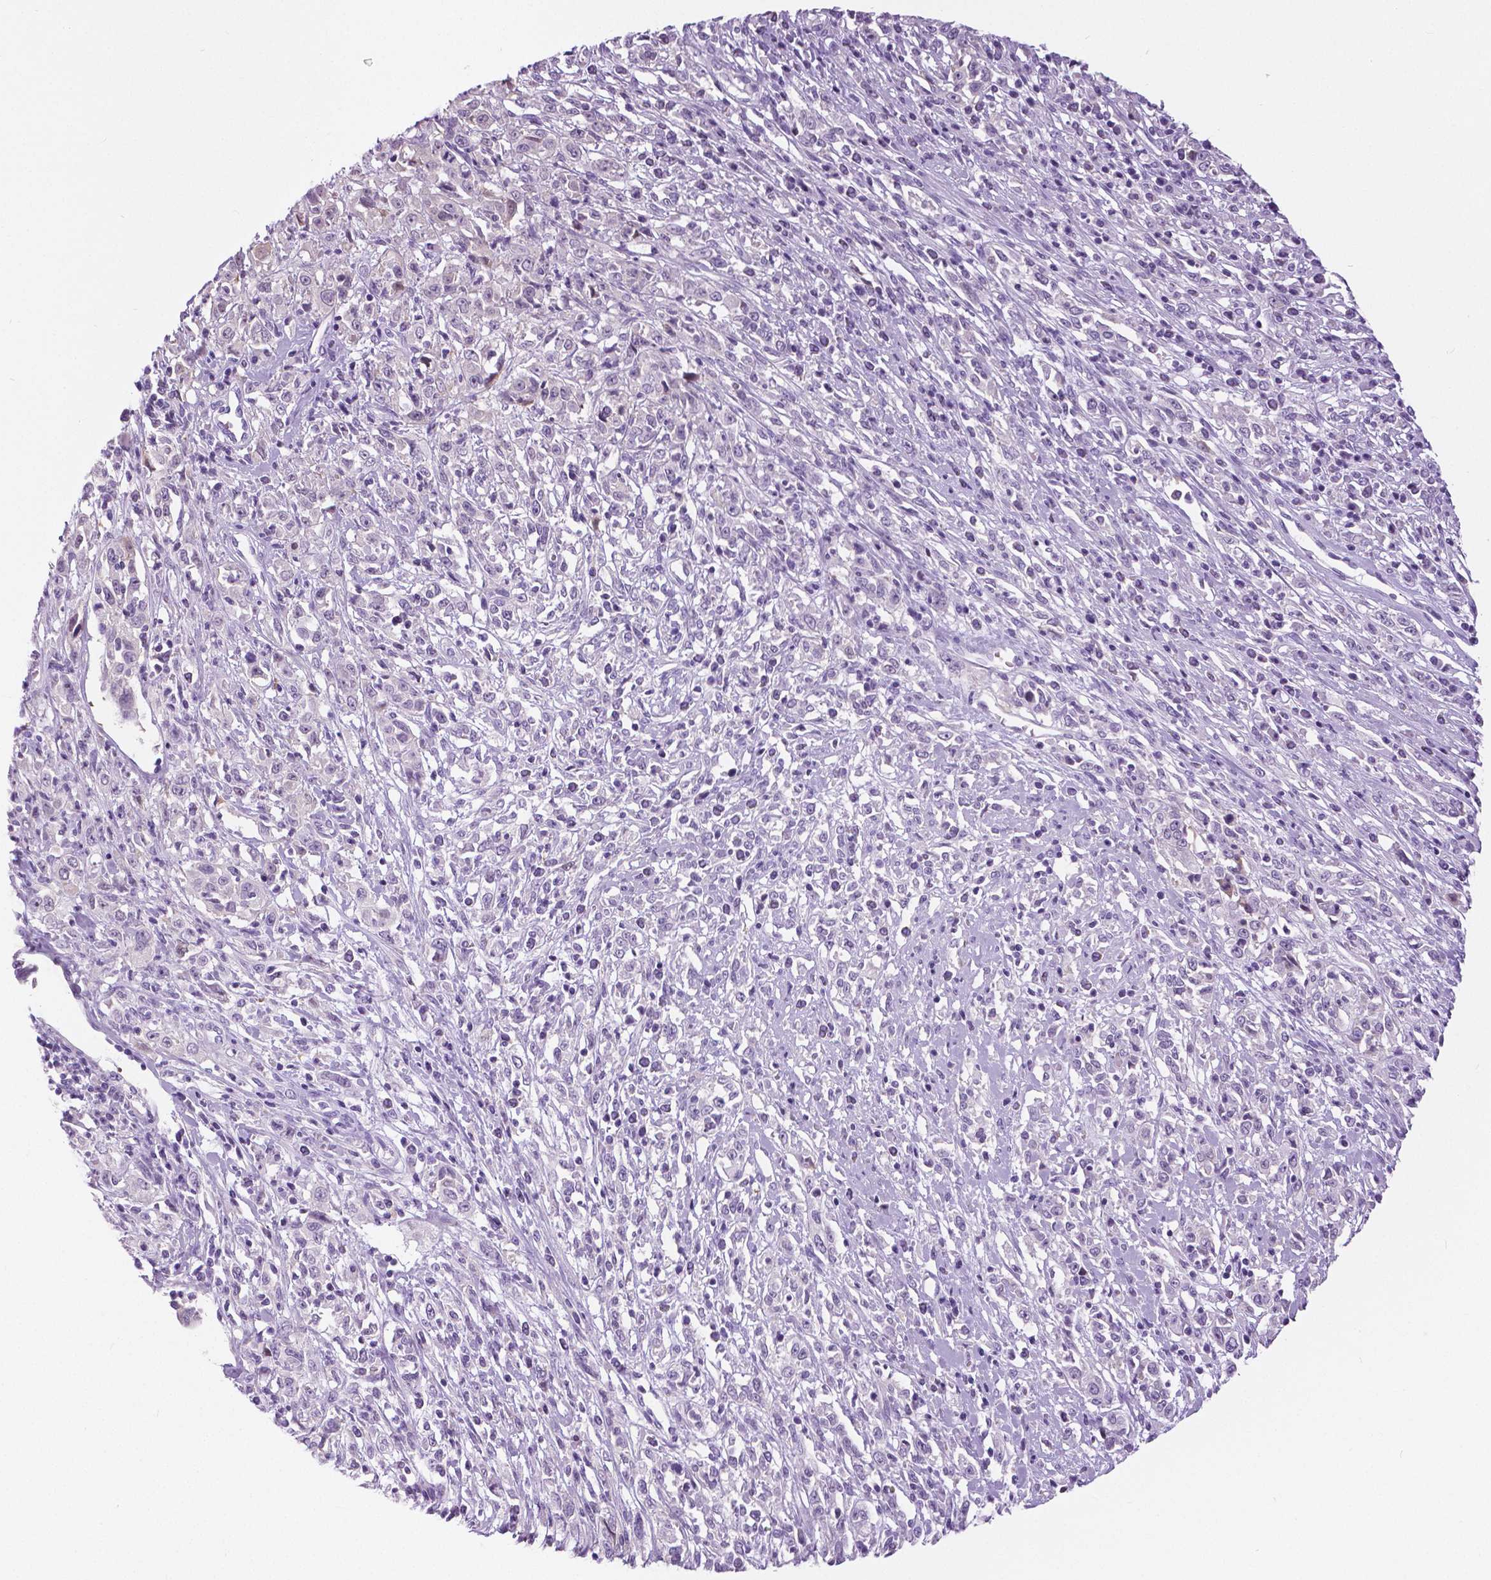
{"staining": {"intensity": "negative", "quantity": "none", "location": "none"}, "tissue": "cervical cancer", "cell_type": "Tumor cells", "image_type": "cancer", "snomed": [{"axis": "morphology", "description": "Adenocarcinoma, NOS"}, {"axis": "topography", "description": "Cervix"}], "caption": "Tumor cells are negative for brown protein staining in cervical cancer.", "gene": "TP53TG5", "patient": {"sex": "female", "age": 40}}